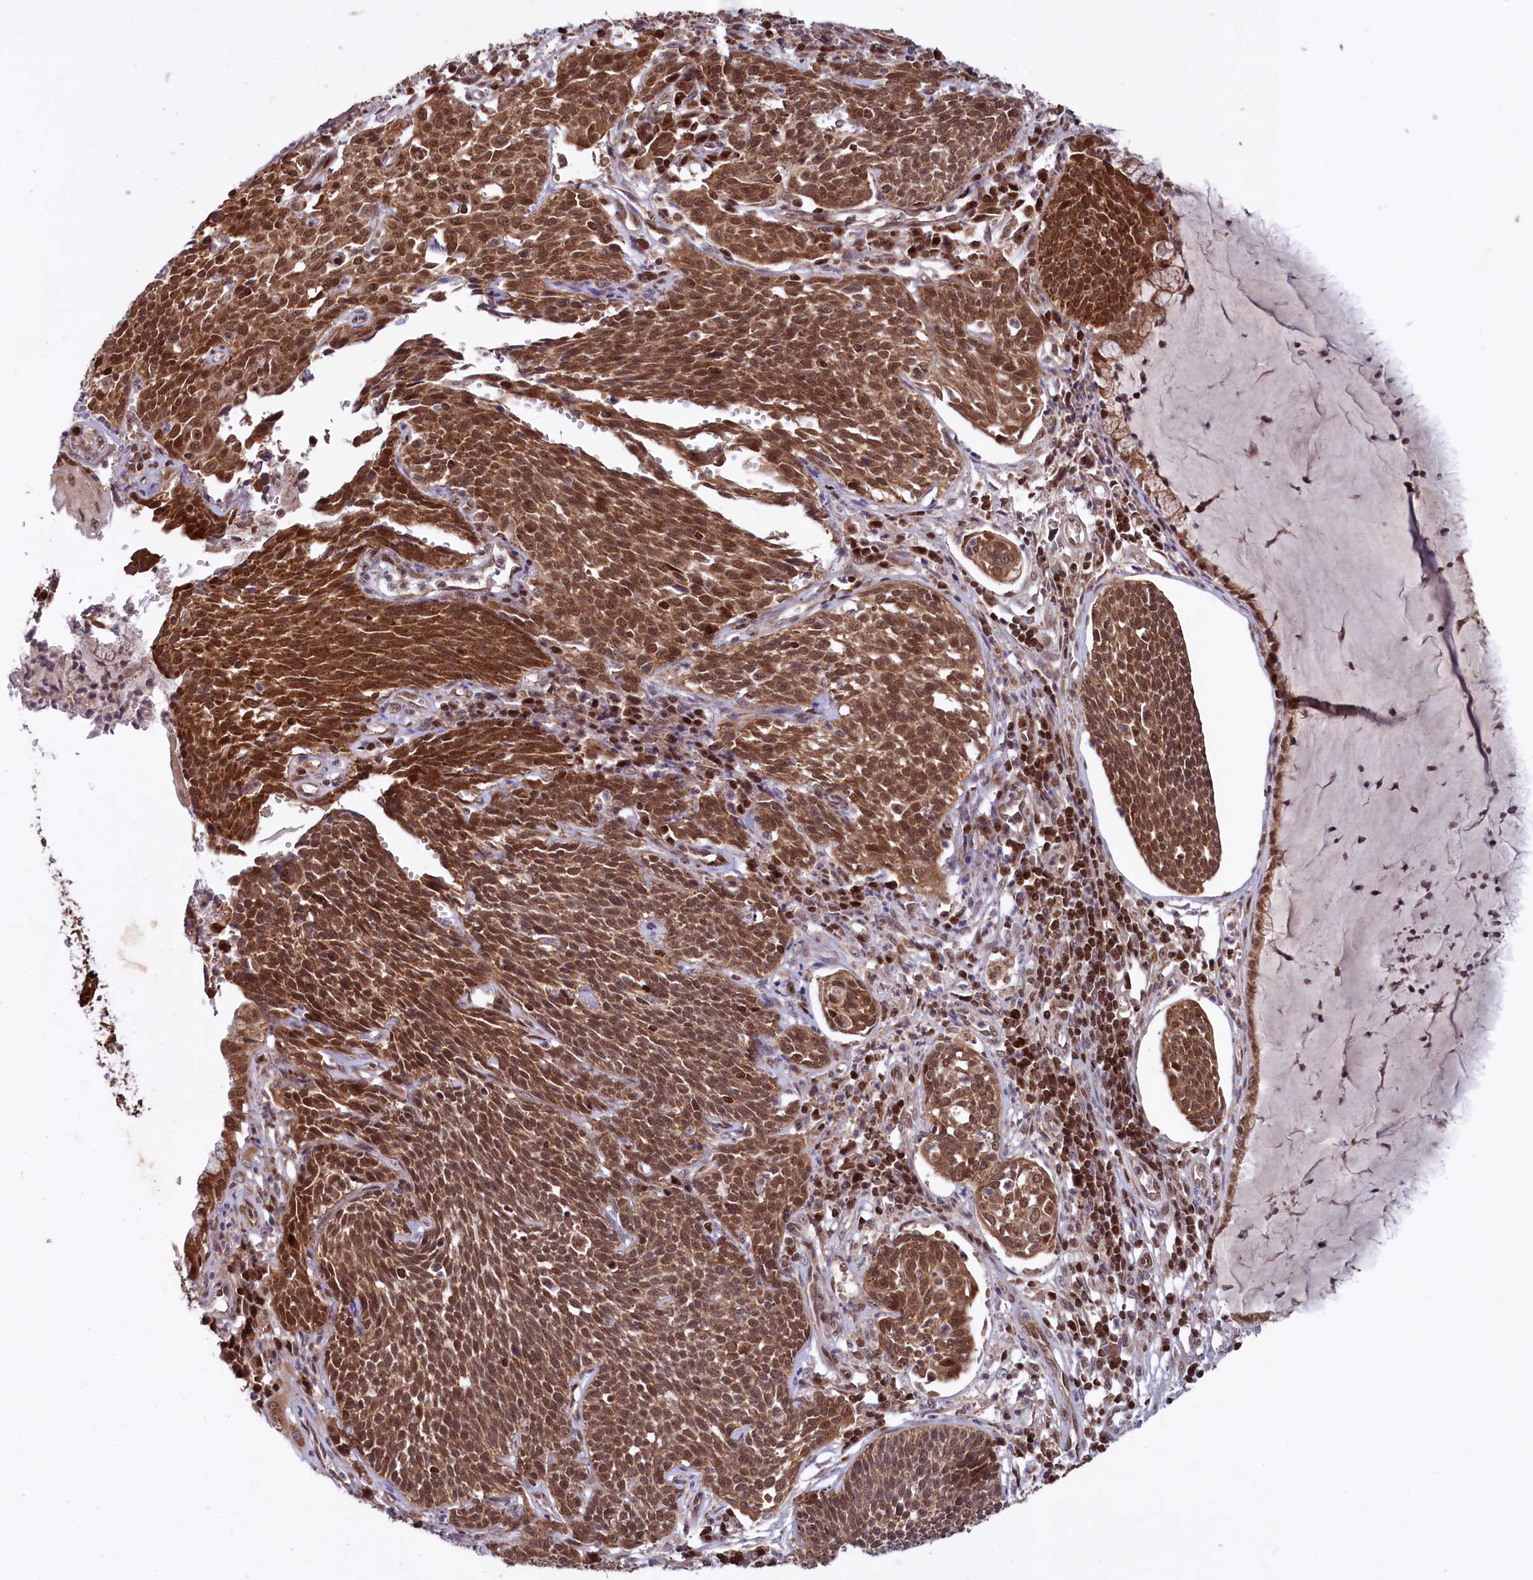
{"staining": {"intensity": "strong", "quantity": ">75%", "location": "cytoplasmic/membranous,nuclear"}, "tissue": "cervical cancer", "cell_type": "Tumor cells", "image_type": "cancer", "snomed": [{"axis": "morphology", "description": "Squamous cell carcinoma, NOS"}, {"axis": "topography", "description": "Cervix"}], "caption": "A micrograph showing strong cytoplasmic/membranous and nuclear staining in approximately >75% of tumor cells in cervical cancer (squamous cell carcinoma), as visualized by brown immunohistochemical staining.", "gene": "PHC3", "patient": {"sex": "female", "age": 34}}